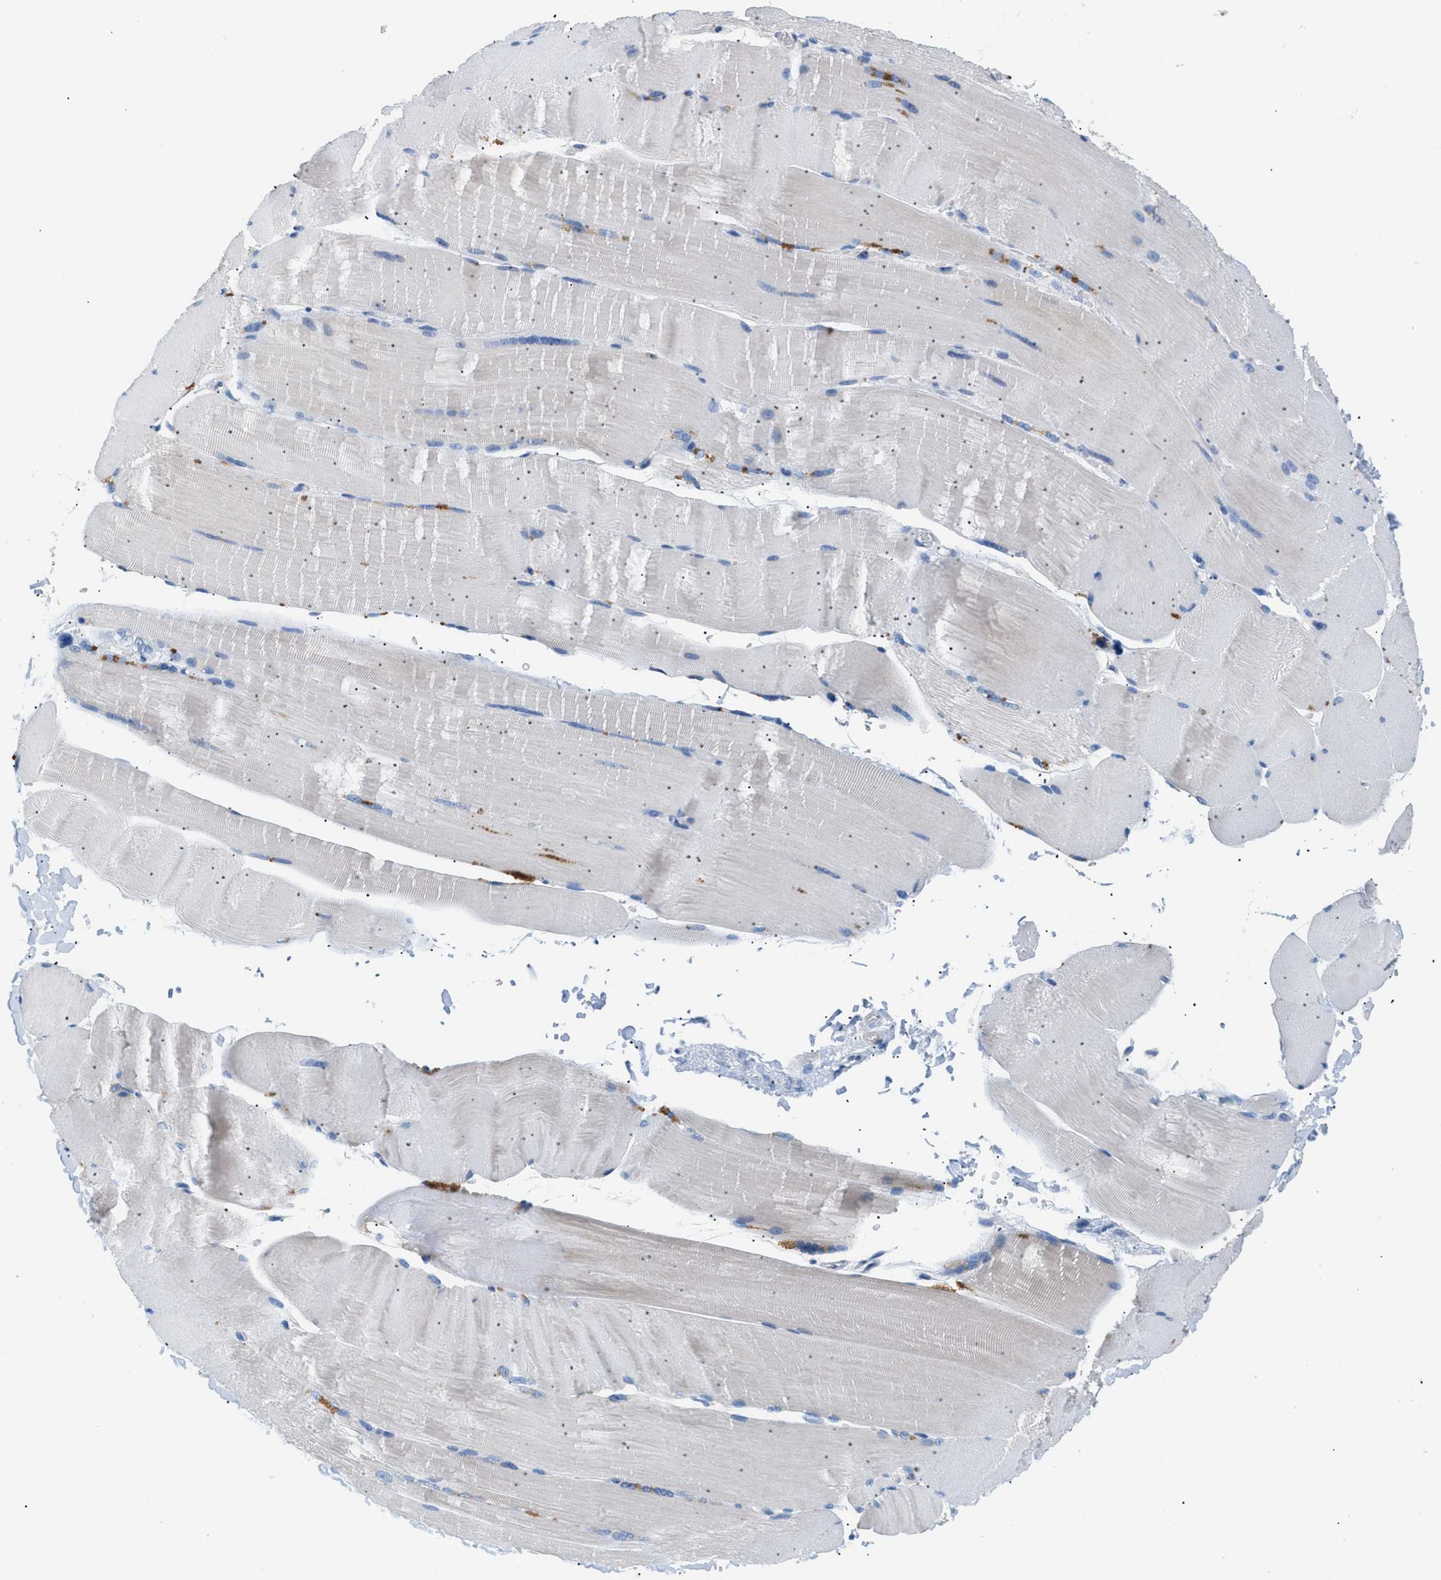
{"staining": {"intensity": "moderate", "quantity": "<25%", "location": "cytoplasmic/membranous"}, "tissue": "skeletal muscle", "cell_type": "Myocytes", "image_type": "normal", "snomed": [{"axis": "morphology", "description": "Normal tissue, NOS"}, {"axis": "topography", "description": "Skin"}, {"axis": "topography", "description": "Skeletal muscle"}], "caption": "The photomicrograph demonstrates staining of benign skeletal muscle, revealing moderate cytoplasmic/membranous protein positivity (brown color) within myocytes. The staining is performed using DAB (3,3'-diaminobenzidine) brown chromogen to label protein expression. The nuclei are counter-stained blue using hematoxylin.", "gene": "ILDR1", "patient": {"sex": "male", "age": 83}}